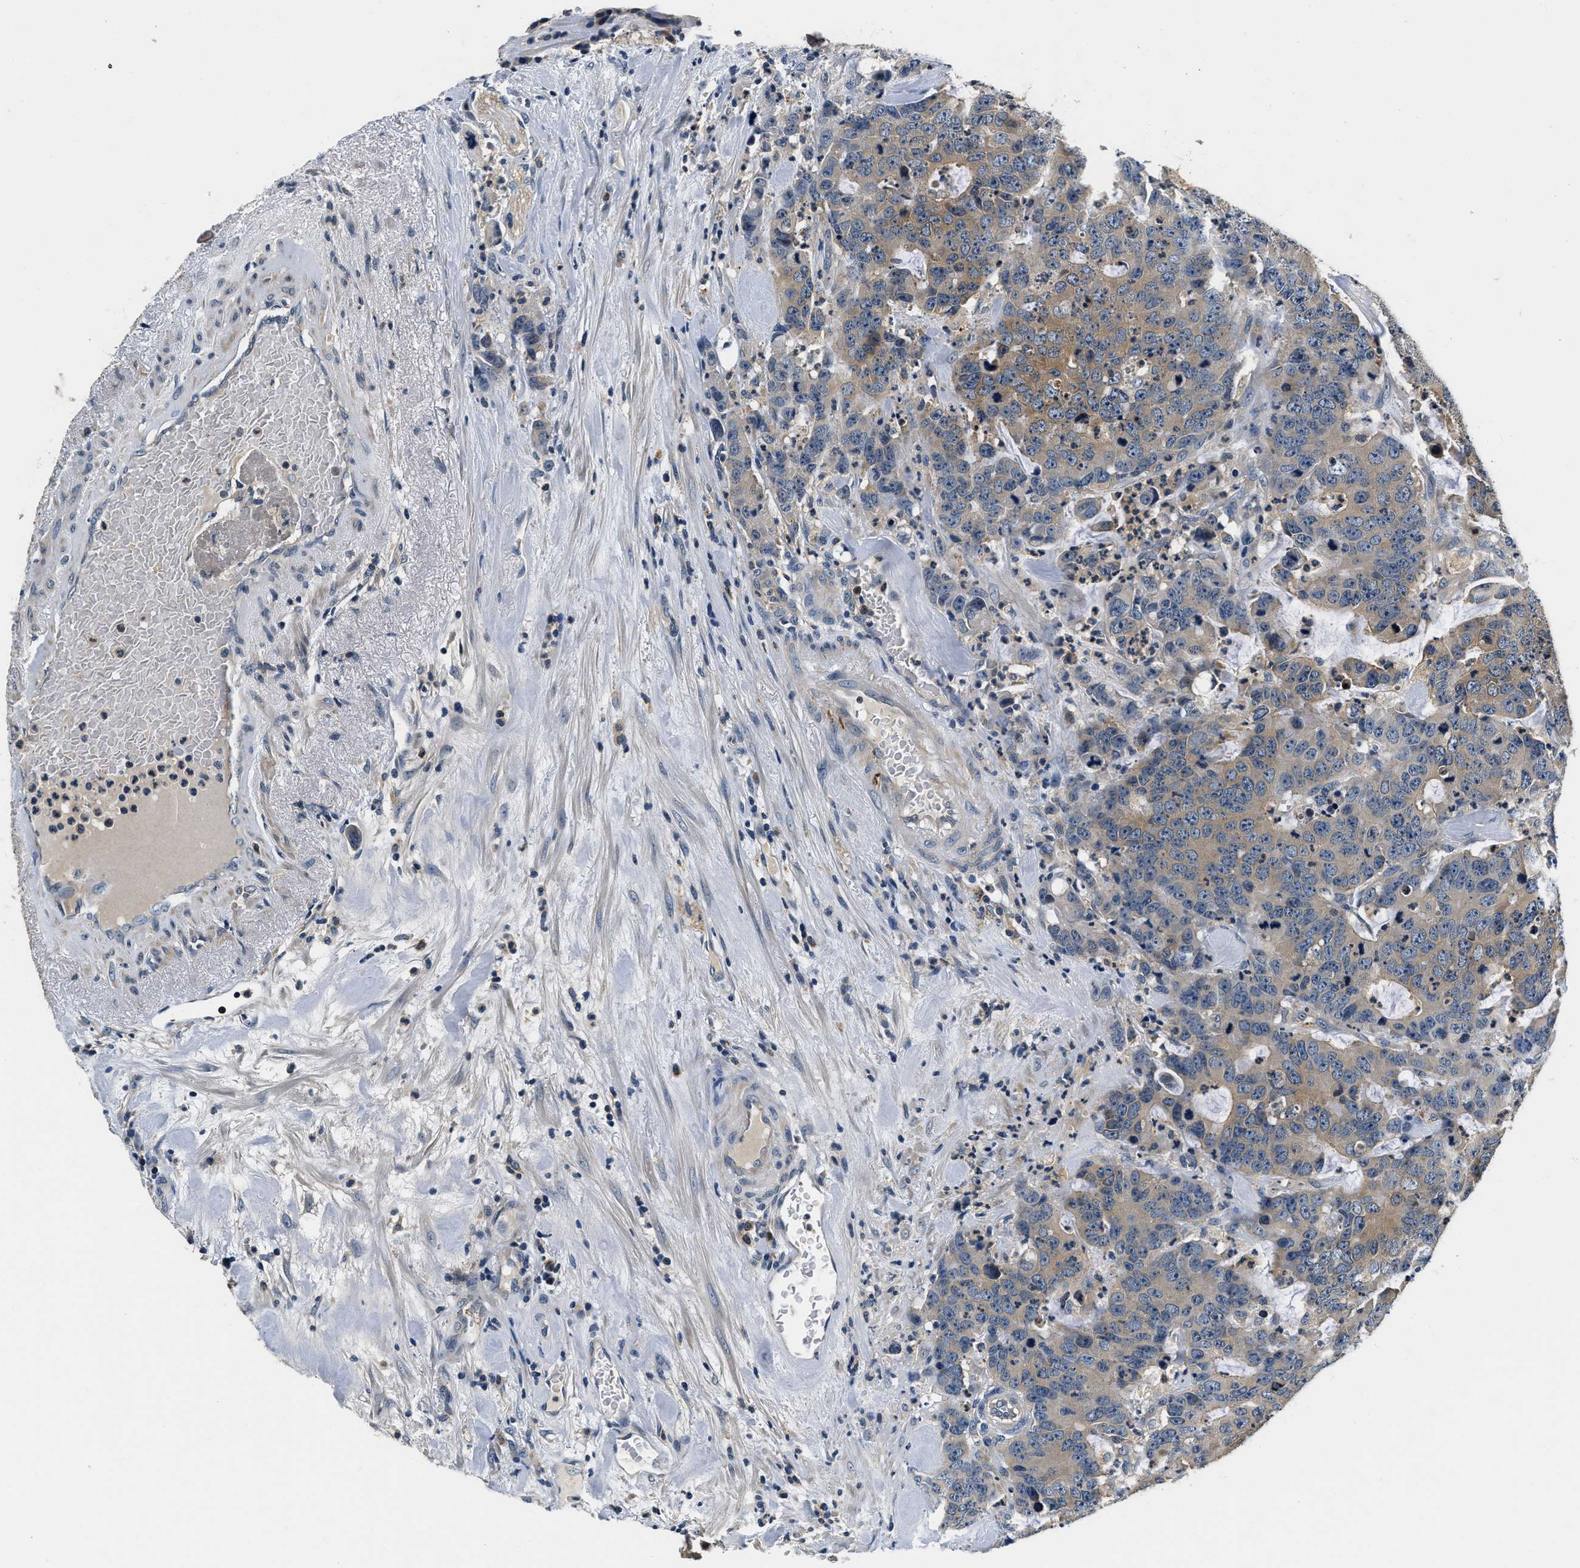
{"staining": {"intensity": "moderate", "quantity": ">75%", "location": "cytoplasmic/membranous"}, "tissue": "colorectal cancer", "cell_type": "Tumor cells", "image_type": "cancer", "snomed": [{"axis": "morphology", "description": "Adenocarcinoma, NOS"}, {"axis": "topography", "description": "Colon"}], "caption": "Moderate cytoplasmic/membranous protein positivity is appreciated in approximately >75% of tumor cells in colorectal adenocarcinoma.", "gene": "RESF1", "patient": {"sex": "female", "age": 86}}